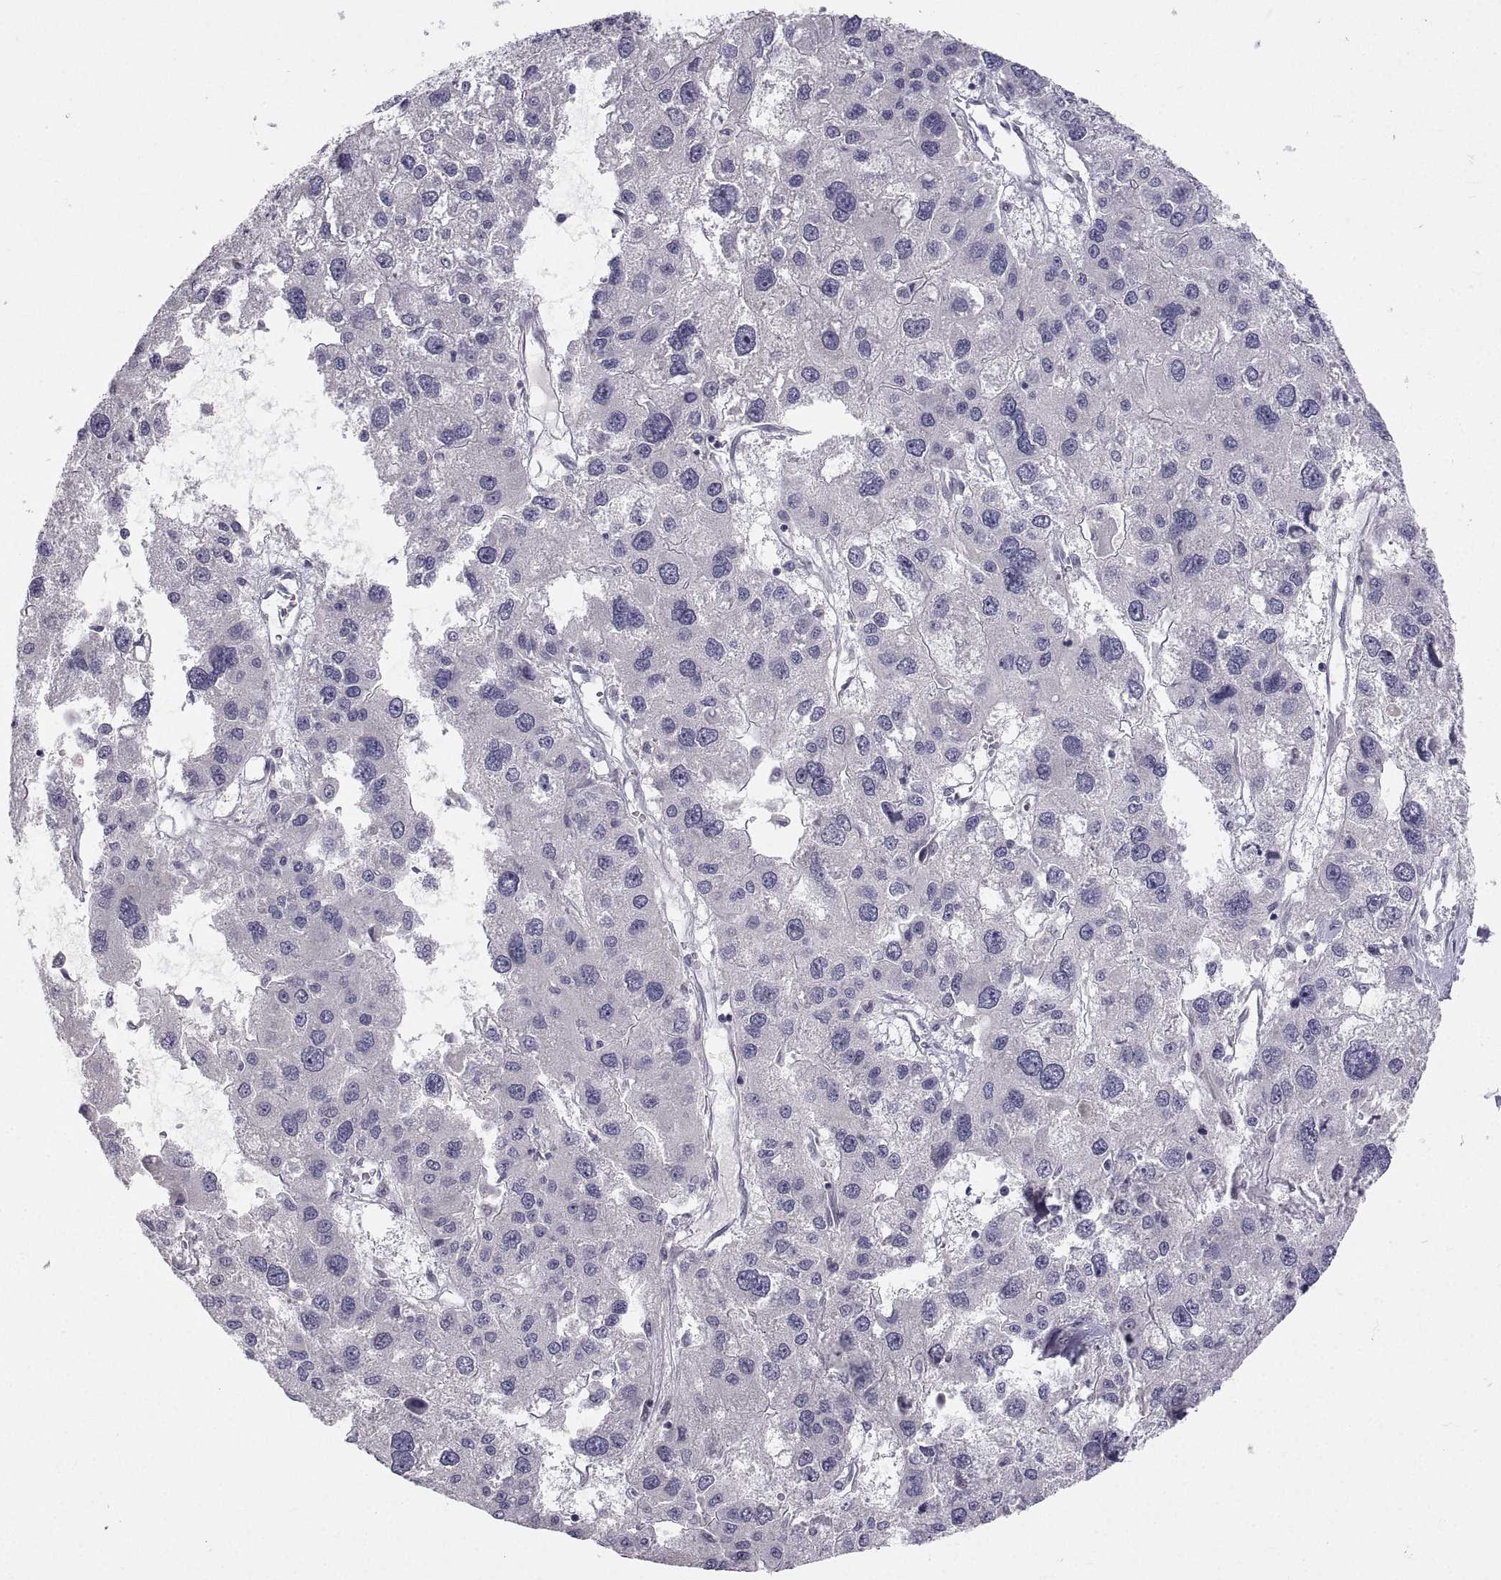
{"staining": {"intensity": "negative", "quantity": "none", "location": "none"}, "tissue": "liver cancer", "cell_type": "Tumor cells", "image_type": "cancer", "snomed": [{"axis": "morphology", "description": "Carcinoma, Hepatocellular, NOS"}, {"axis": "topography", "description": "Liver"}], "caption": "Immunohistochemistry (IHC) photomicrograph of liver cancer (hepatocellular carcinoma) stained for a protein (brown), which exhibits no staining in tumor cells.", "gene": "ZNF185", "patient": {"sex": "male", "age": 73}}